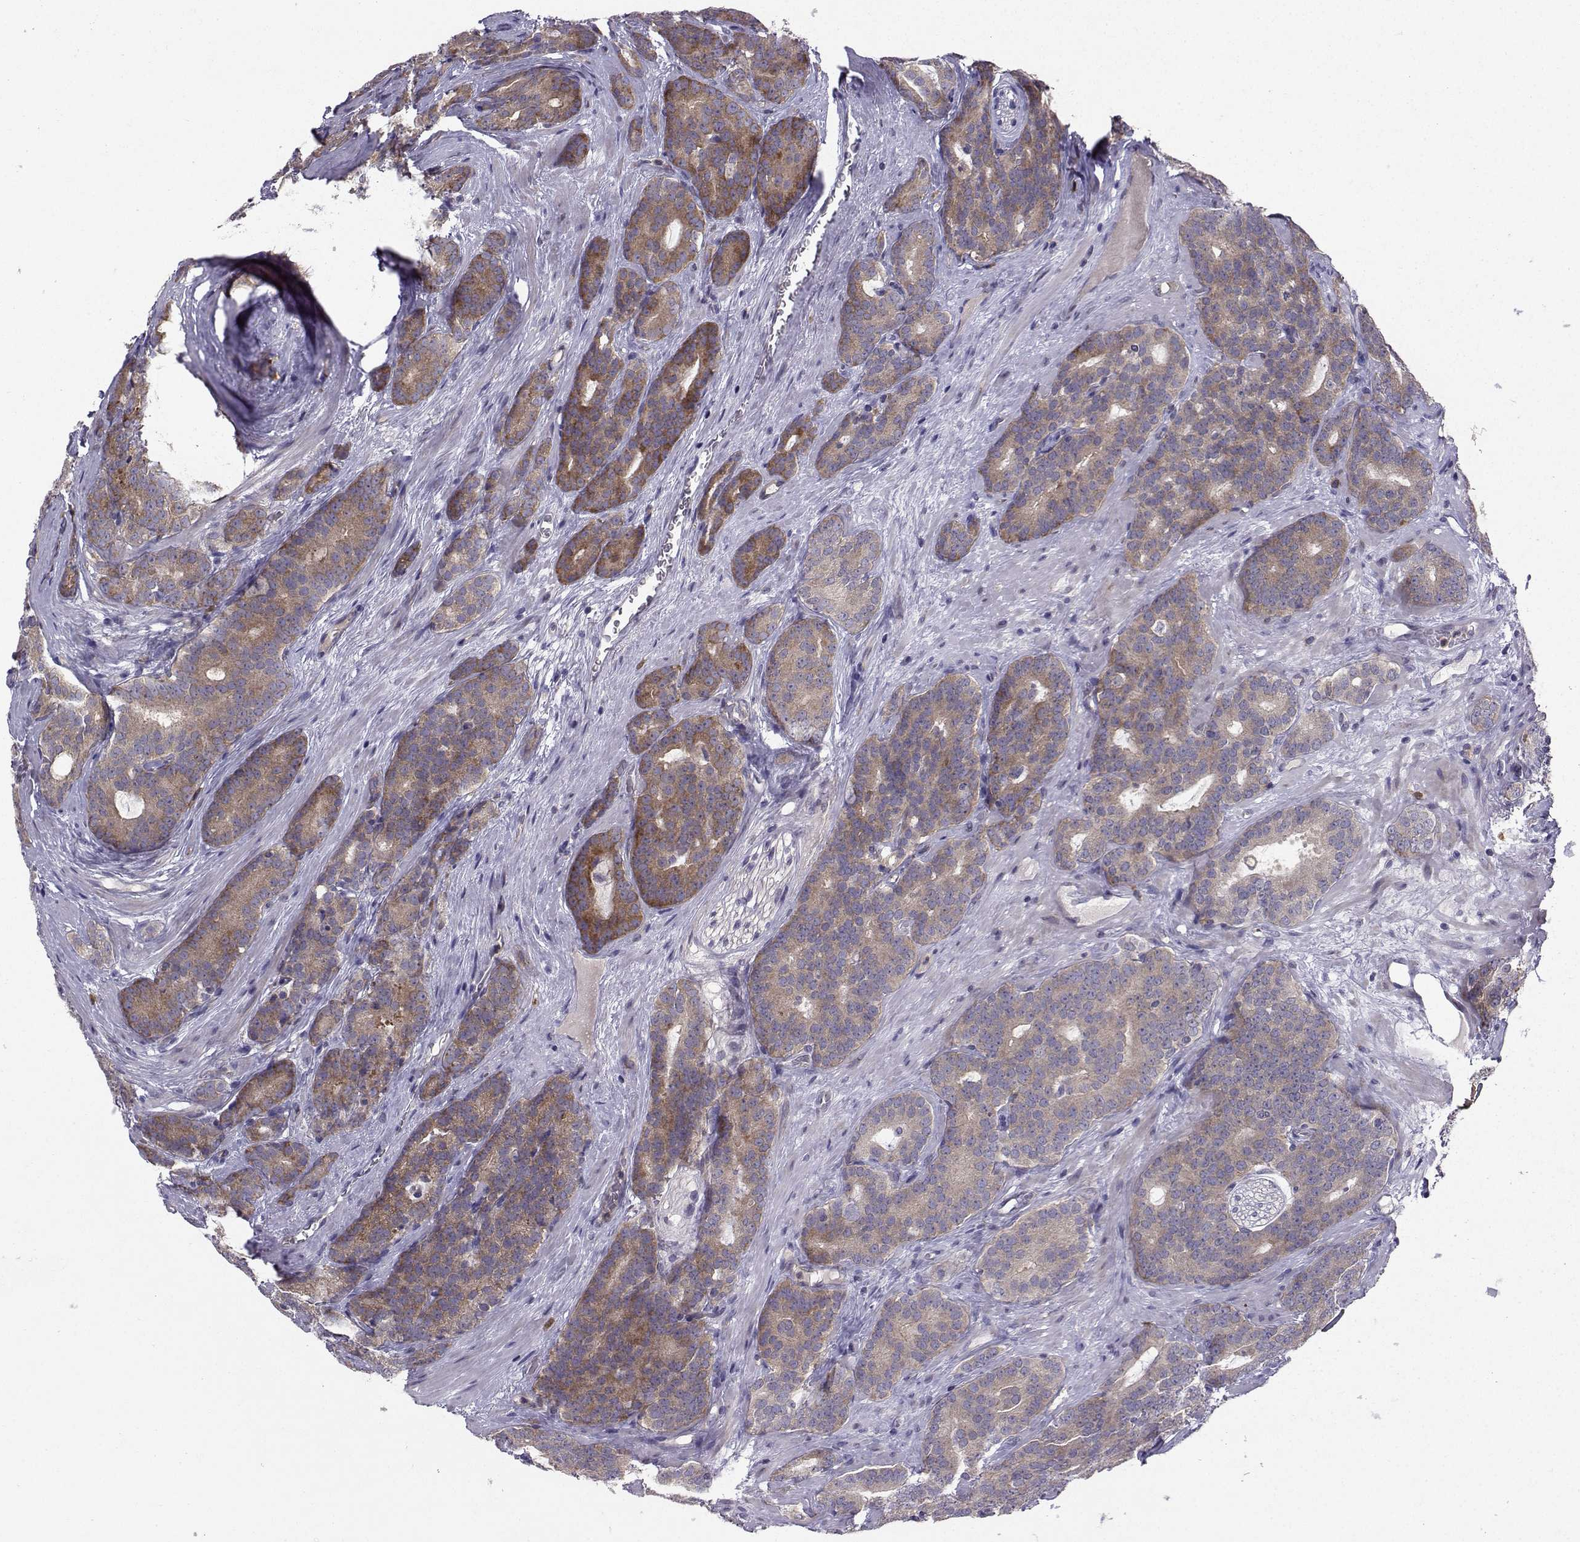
{"staining": {"intensity": "moderate", "quantity": "25%-75%", "location": "cytoplasmic/membranous"}, "tissue": "prostate cancer", "cell_type": "Tumor cells", "image_type": "cancer", "snomed": [{"axis": "morphology", "description": "Adenocarcinoma, NOS"}, {"axis": "topography", "description": "Prostate"}], "caption": "High-magnification brightfield microscopy of prostate cancer stained with DAB (3,3'-diaminobenzidine) (brown) and counterstained with hematoxylin (blue). tumor cells exhibit moderate cytoplasmic/membranous positivity is present in approximately25%-75% of cells.", "gene": "STXBP5", "patient": {"sex": "male", "age": 71}}